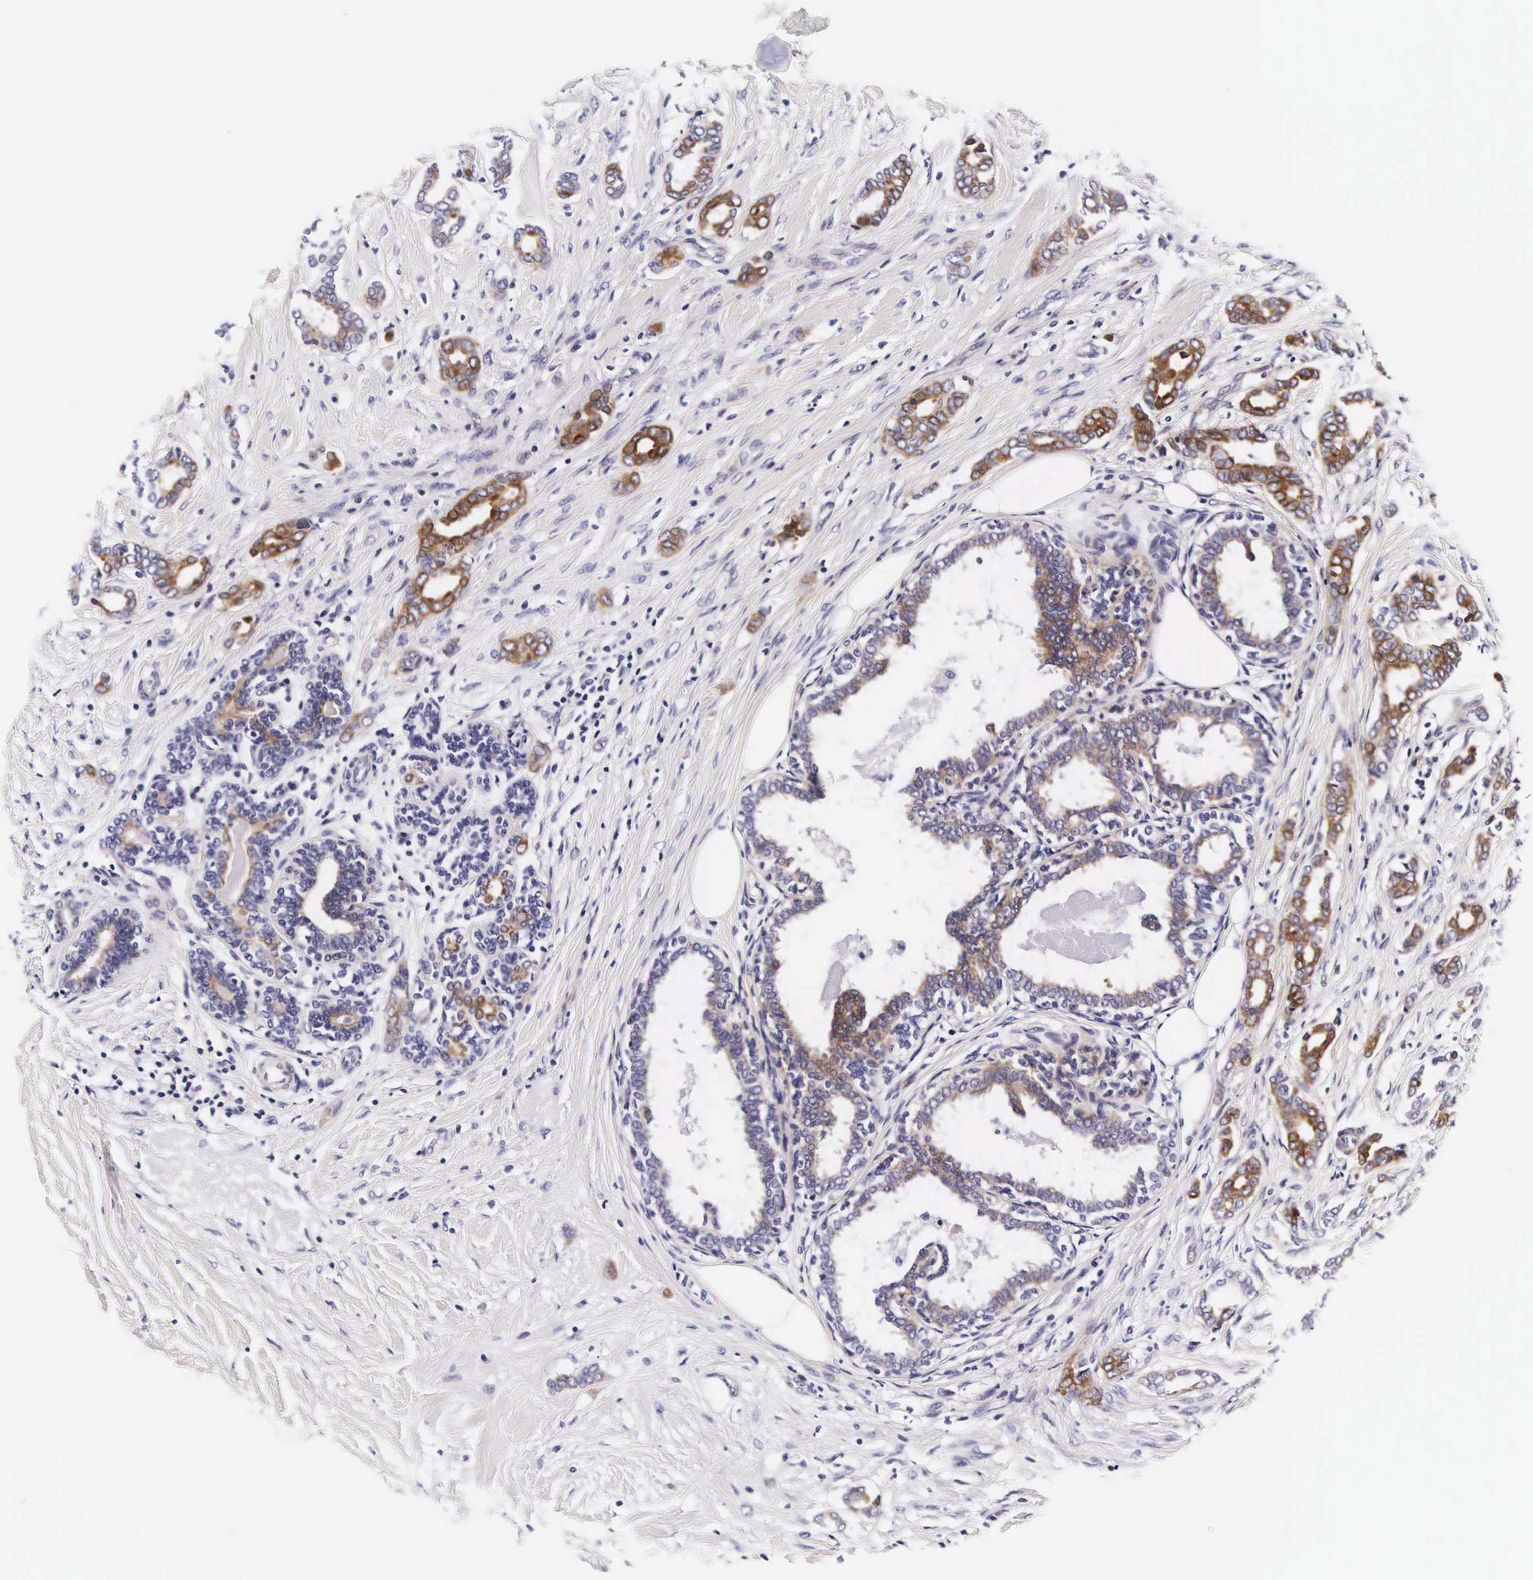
{"staining": {"intensity": "moderate", "quantity": ">75%", "location": "cytoplasmic/membranous"}, "tissue": "breast cancer", "cell_type": "Tumor cells", "image_type": "cancer", "snomed": [{"axis": "morphology", "description": "Duct carcinoma"}, {"axis": "topography", "description": "Breast"}], "caption": "Immunohistochemical staining of breast cancer (invasive ductal carcinoma) exhibits medium levels of moderate cytoplasmic/membranous protein expression in approximately >75% of tumor cells.", "gene": "UPRT", "patient": {"sex": "female", "age": 50}}